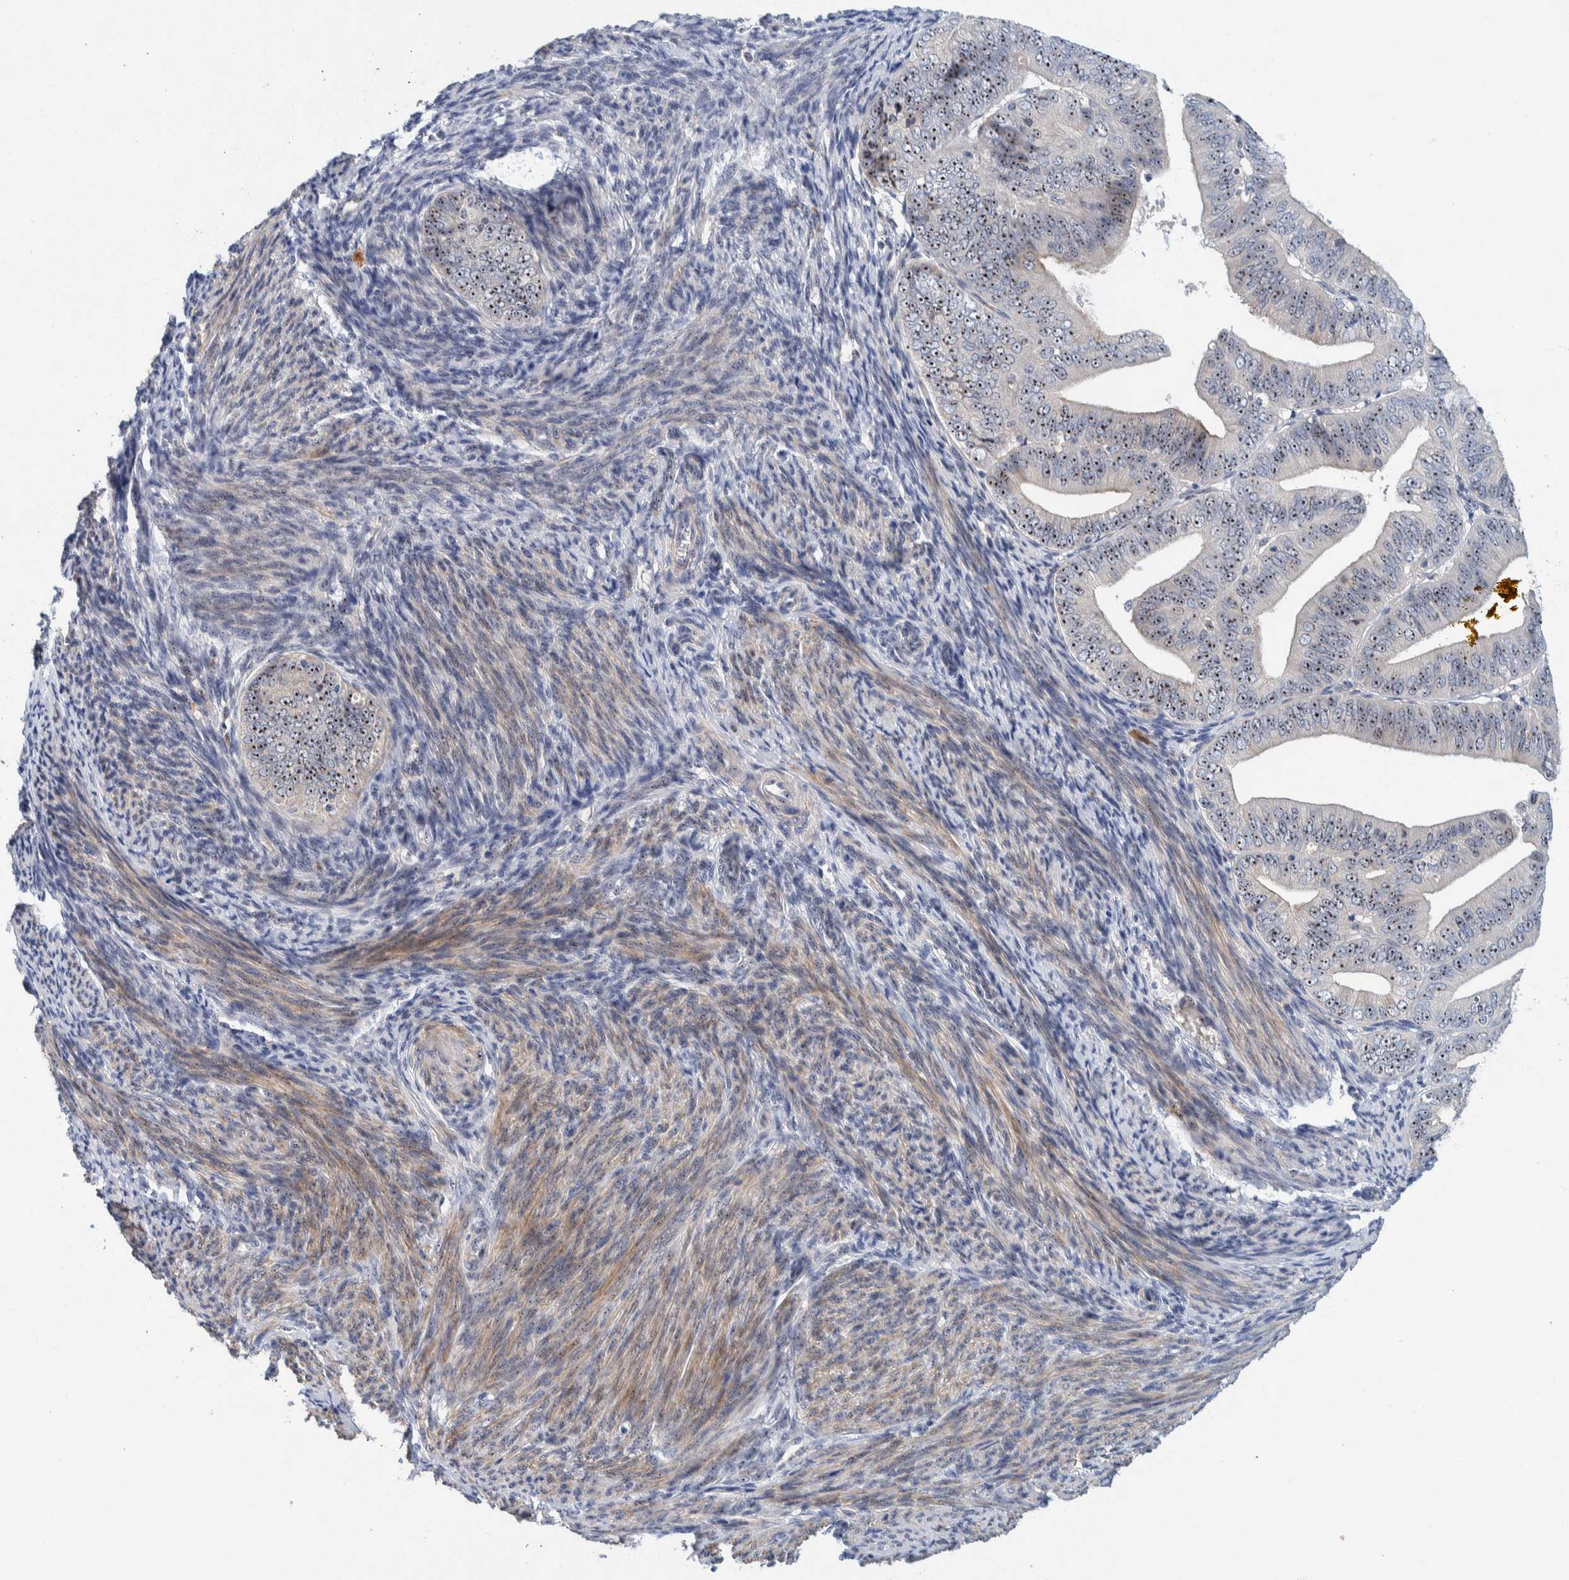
{"staining": {"intensity": "strong", "quantity": ">75%", "location": "nuclear"}, "tissue": "endometrial cancer", "cell_type": "Tumor cells", "image_type": "cancer", "snomed": [{"axis": "morphology", "description": "Adenocarcinoma, NOS"}, {"axis": "topography", "description": "Endometrium"}], "caption": "Endometrial cancer stained with immunohistochemistry displays strong nuclear expression in about >75% of tumor cells.", "gene": "NOL11", "patient": {"sex": "female", "age": 63}}